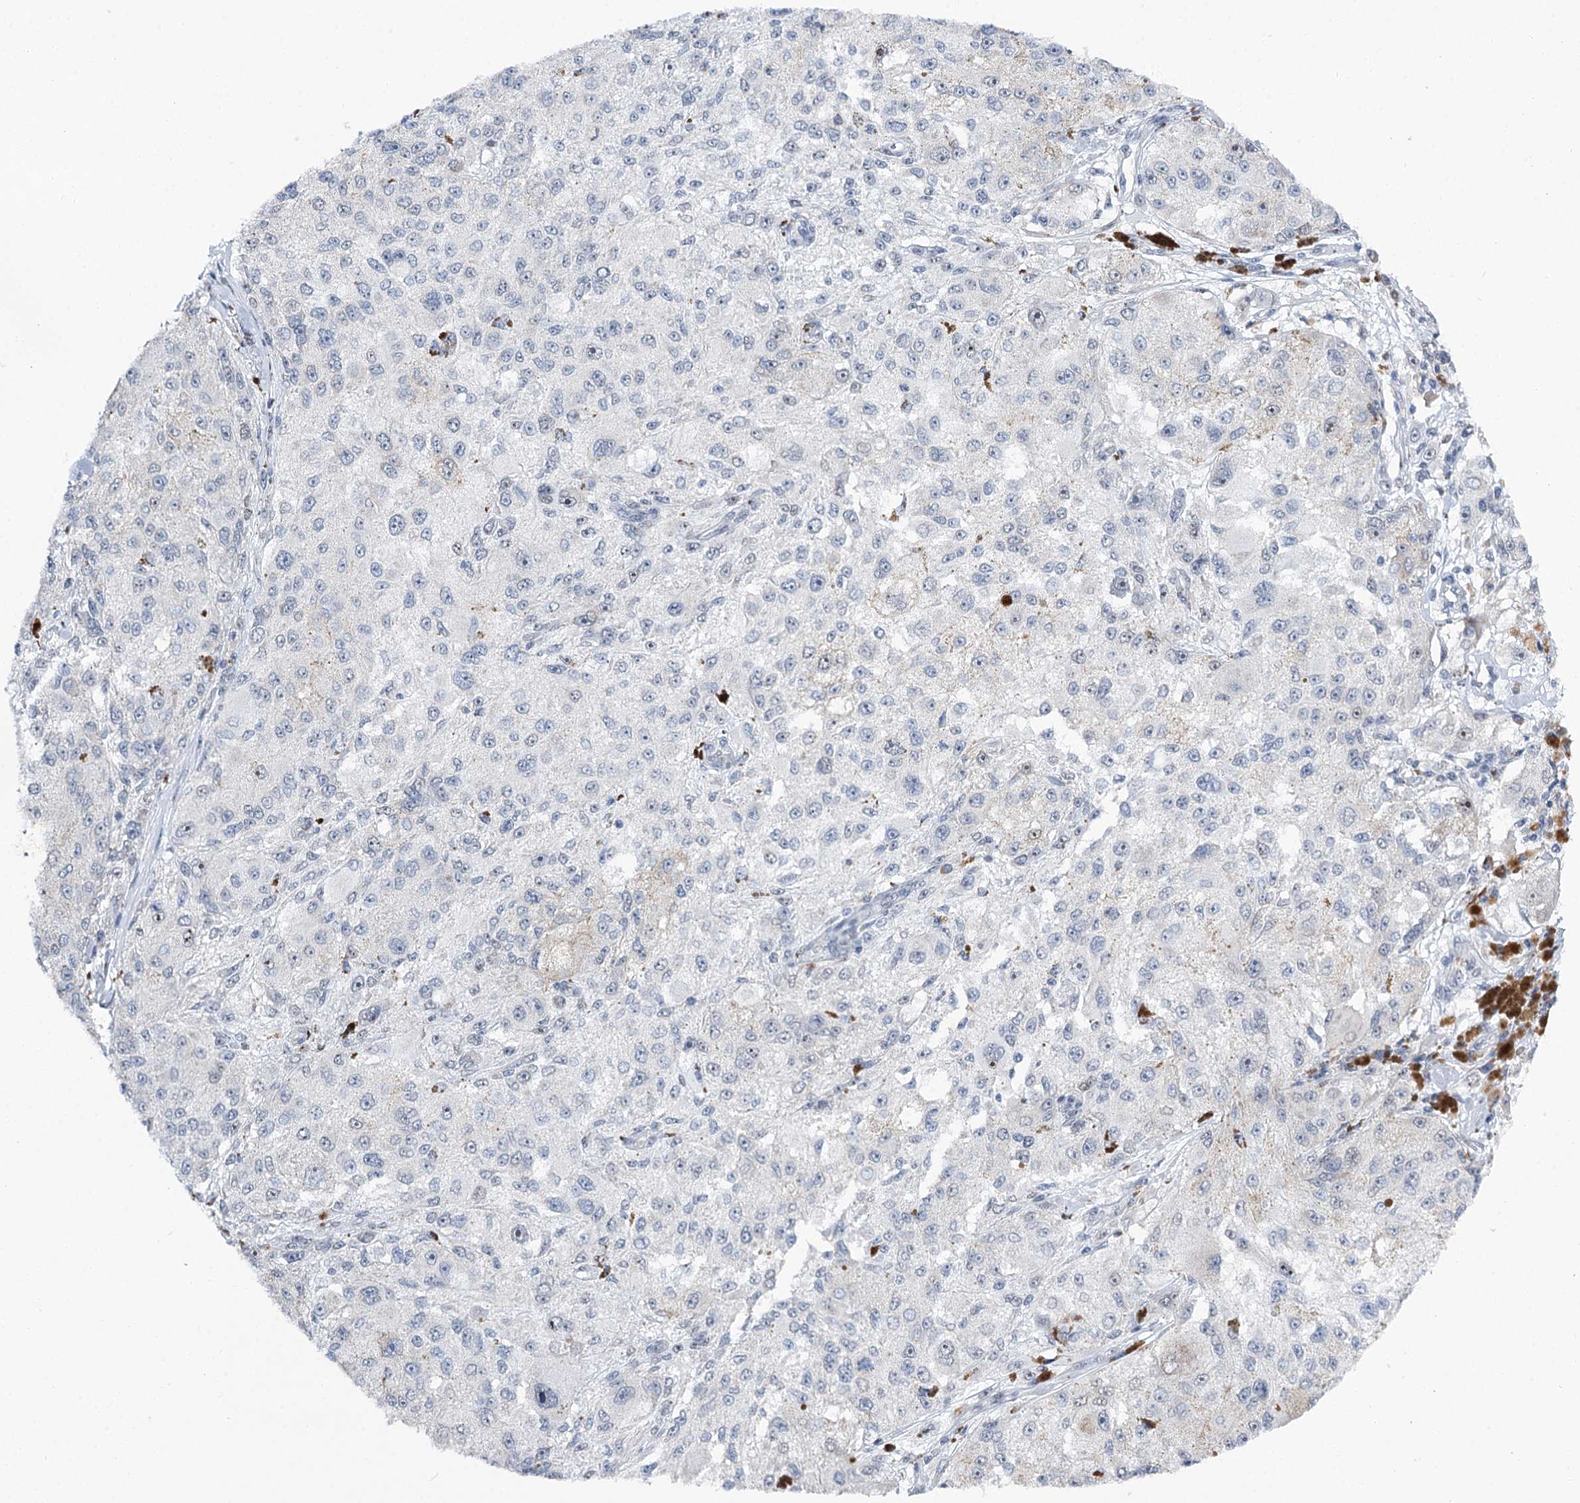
{"staining": {"intensity": "negative", "quantity": "none", "location": "none"}, "tissue": "melanoma", "cell_type": "Tumor cells", "image_type": "cancer", "snomed": [{"axis": "morphology", "description": "Necrosis, NOS"}, {"axis": "morphology", "description": "Malignant melanoma, NOS"}, {"axis": "topography", "description": "Skin"}], "caption": "Immunohistochemical staining of human malignant melanoma displays no significant expression in tumor cells.", "gene": "SPATS2", "patient": {"sex": "female", "age": 87}}